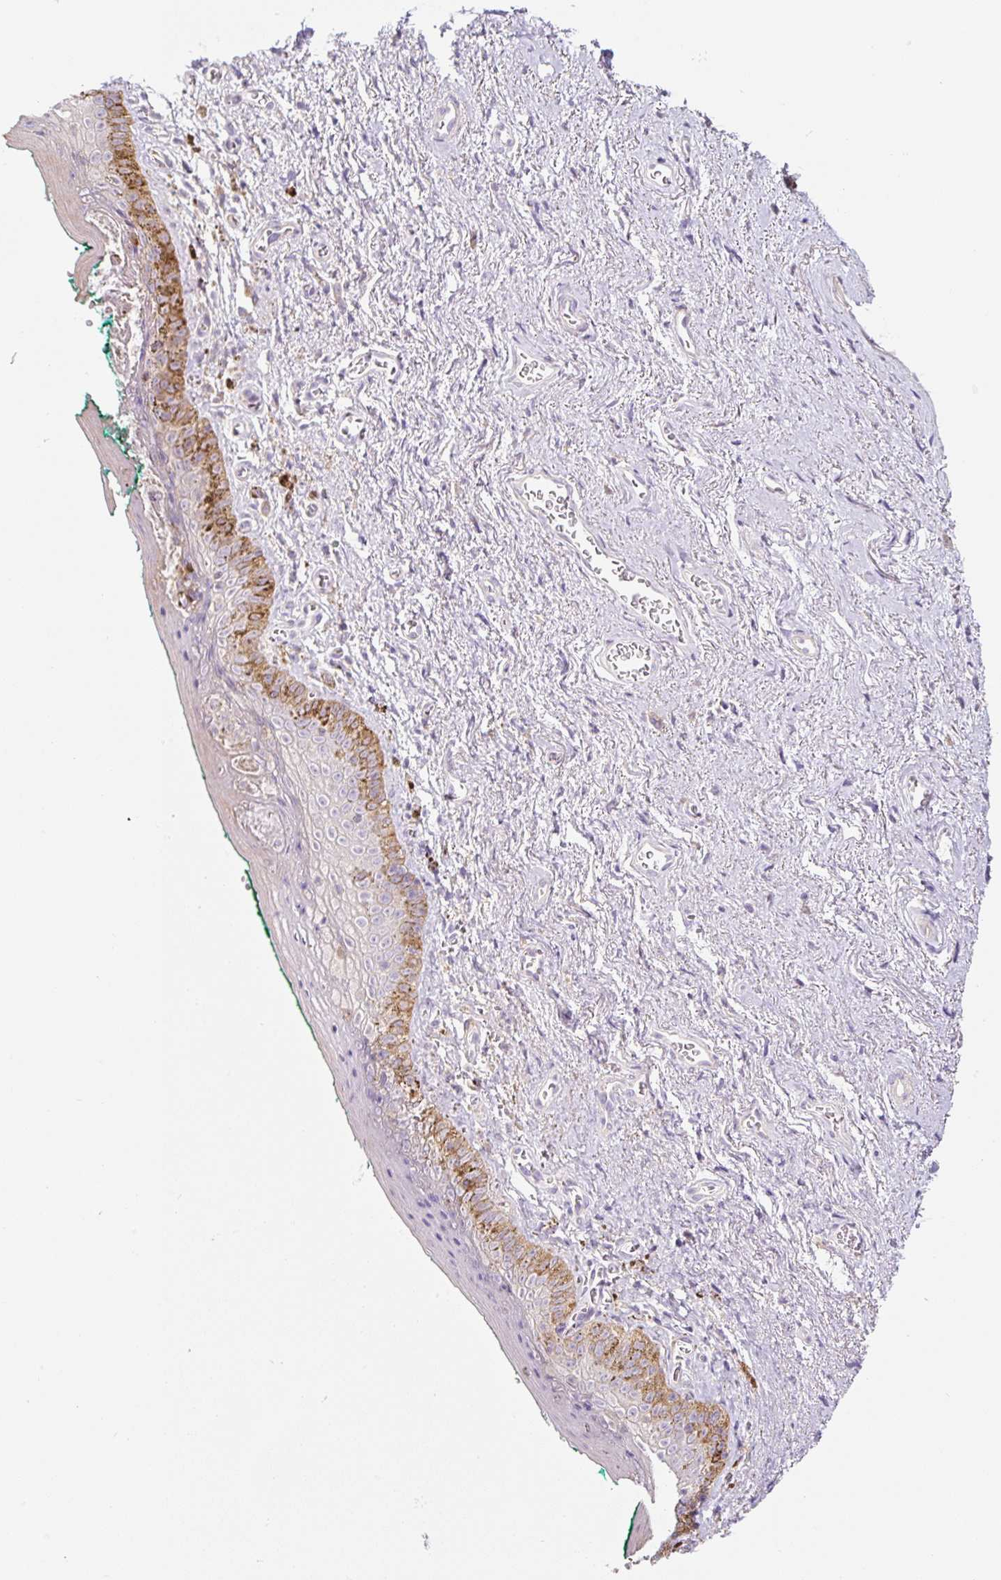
{"staining": {"intensity": "moderate", "quantity": "<25%", "location": "cytoplasmic/membranous"}, "tissue": "vagina", "cell_type": "Squamous epithelial cells", "image_type": "normal", "snomed": [{"axis": "morphology", "description": "Normal tissue, NOS"}, {"axis": "topography", "description": "Vulva"}, {"axis": "topography", "description": "Vagina"}, {"axis": "topography", "description": "Peripheral nerve tissue"}], "caption": "Squamous epithelial cells demonstrate low levels of moderate cytoplasmic/membranous positivity in approximately <25% of cells in normal human vagina.", "gene": "FUT10", "patient": {"sex": "female", "age": 66}}